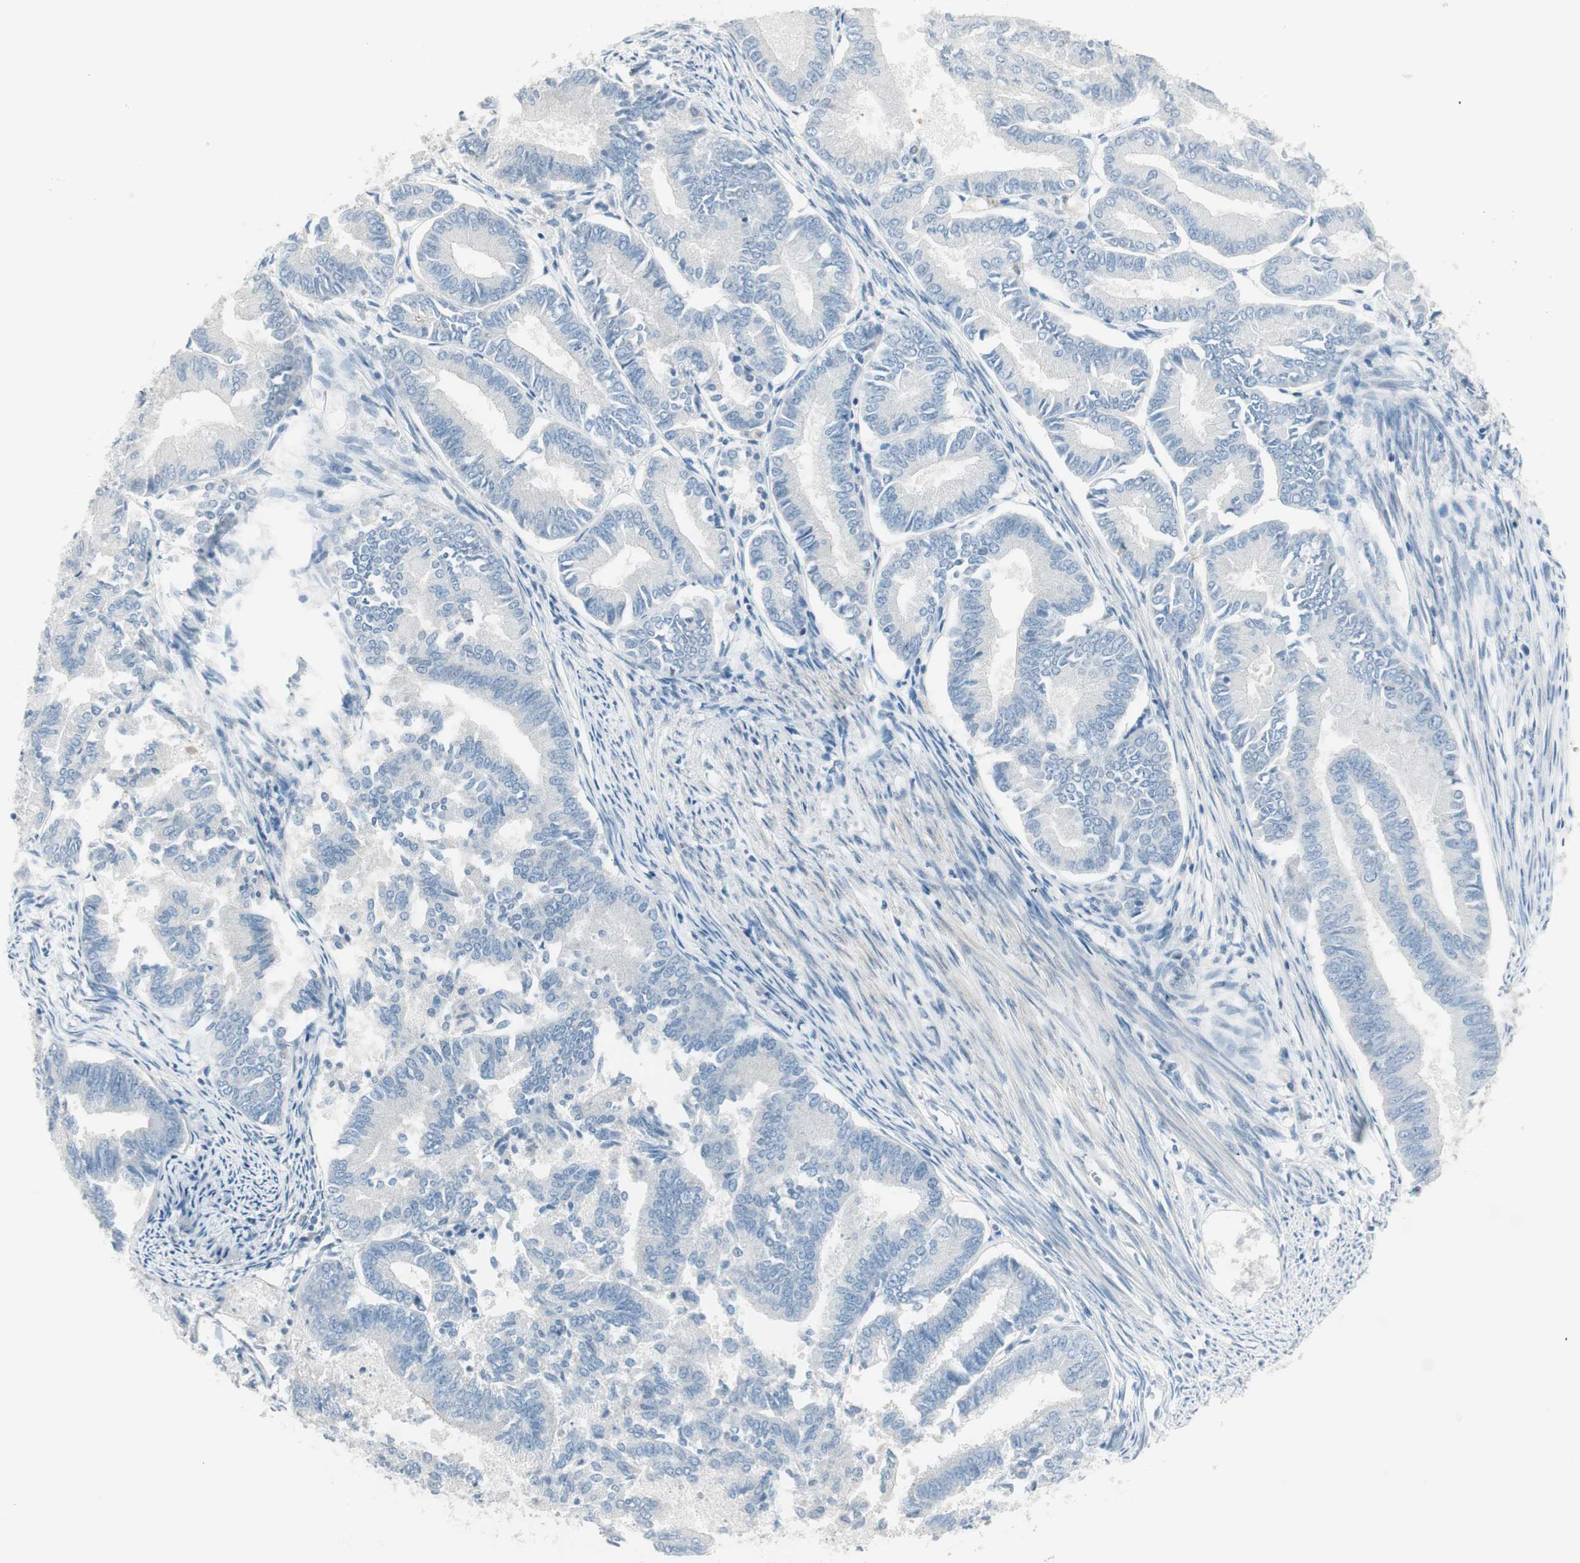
{"staining": {"intensity": "negative", "quantity": "none", "location": "none"}, "tissue": "endometrial cancer", "cell_type": "Tumor cells", "image_type": "cancer", "snomed": [{"axis": "morphology", "description": "Adenocarcinoma, NOS"}, {"axis": "topography", "description": "Endometrium"}], "caption": "Tumor cells show no significant protein positivity in endometrial cancer. Brightfield microscopy of immunohistochemistry (IHC) stained with DAB (3,3'-diaminobenzidine) (brown) and hematoxylin (blue), captured at high magnification.", "gene": "ITLN2", "patient": {"sex": "female", "age": 86}}